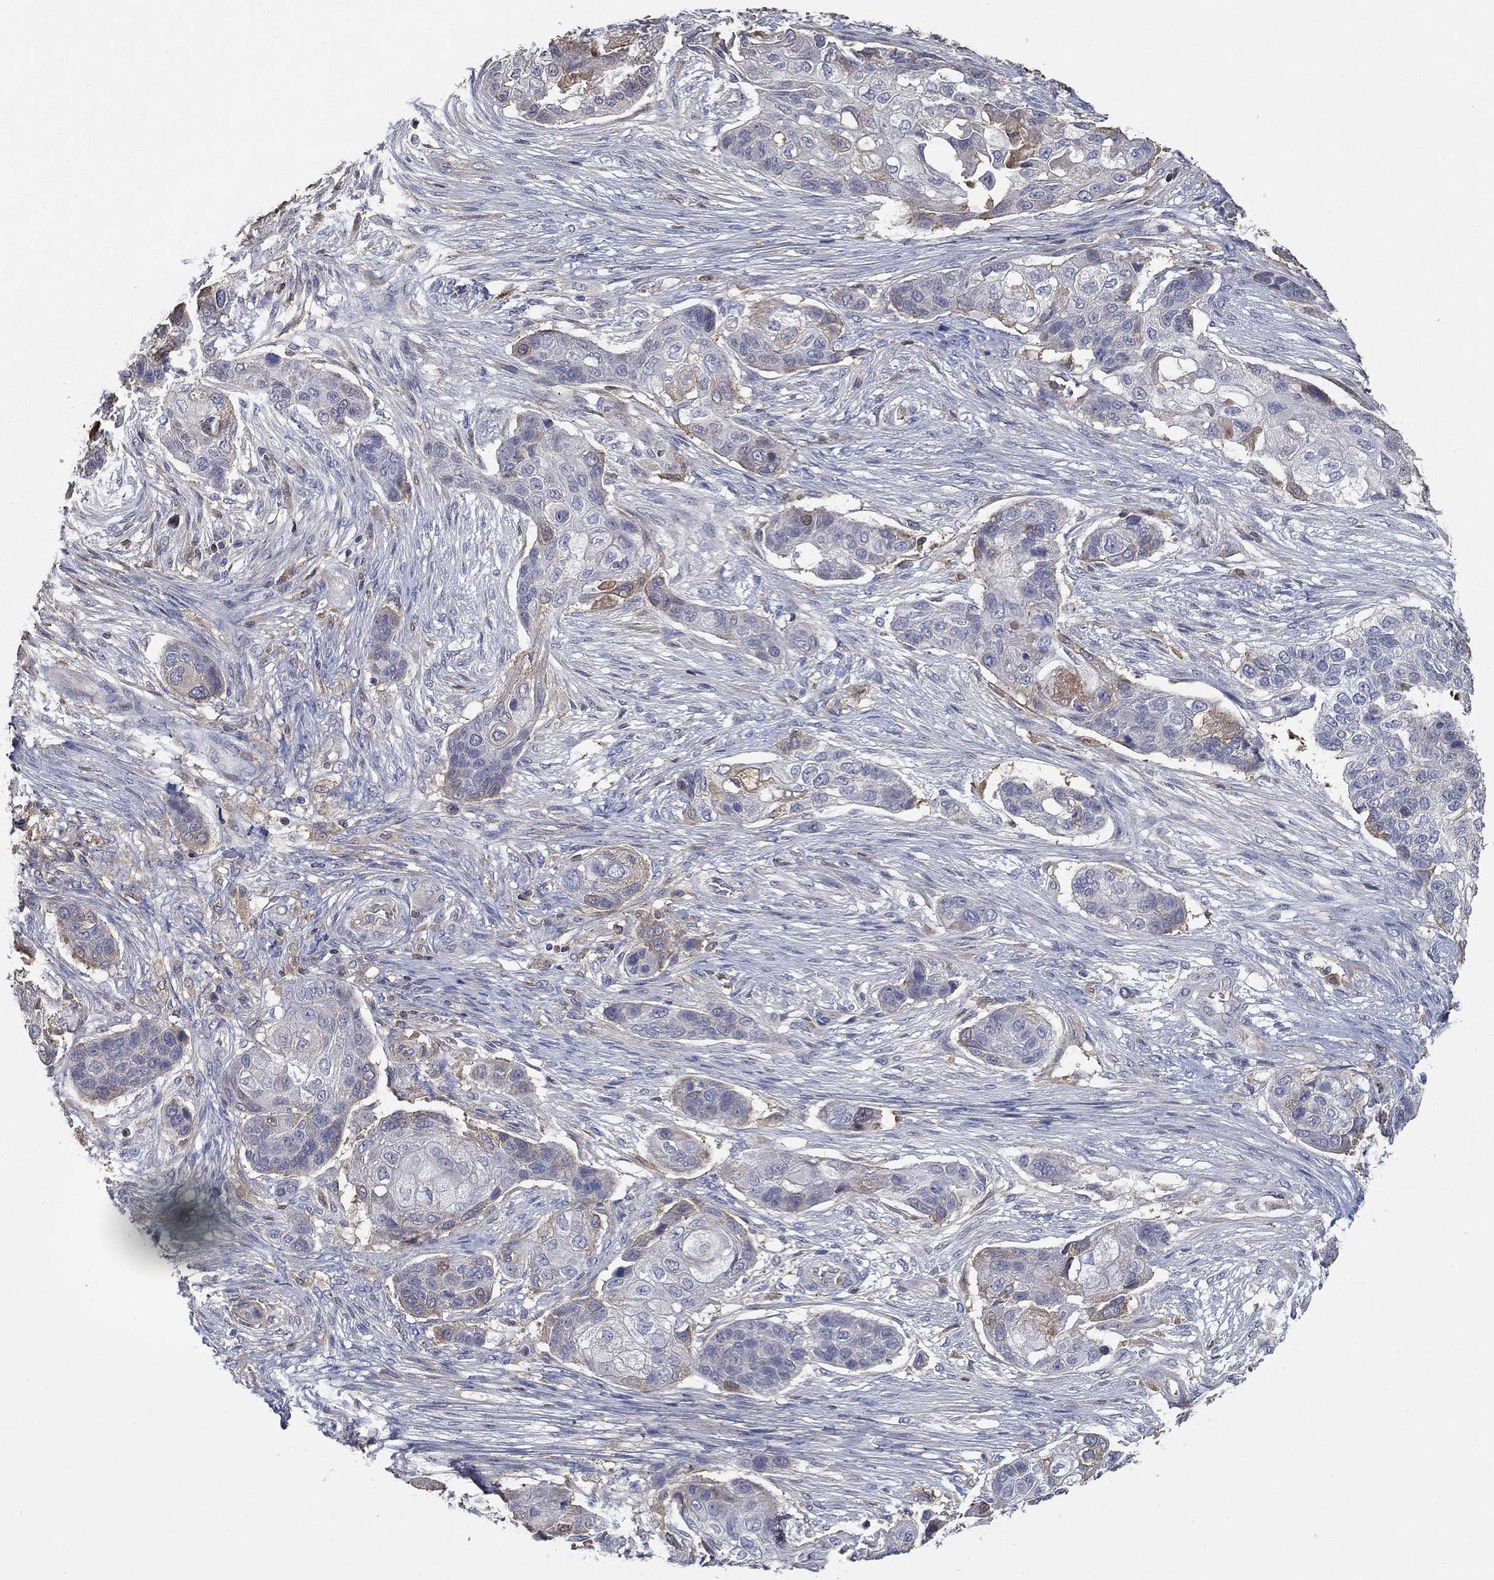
{"staining": {"intensity": "negative", "quantity": "none", "location": "none"}, "tissue": "lung cancer", "cell_type": "Tumor cells", "image_type": "cancer", "snomed": [{"axis": "morphology", "description": "Squamous cell carcinoma, NOS"}, {"axis": "topography", "description": "Lung"}], "caption": "Tumor cells are negative for brown protein staining in lung cancer.", "gene": "IL10", "patient": {"sex": "male", "age": 69}}